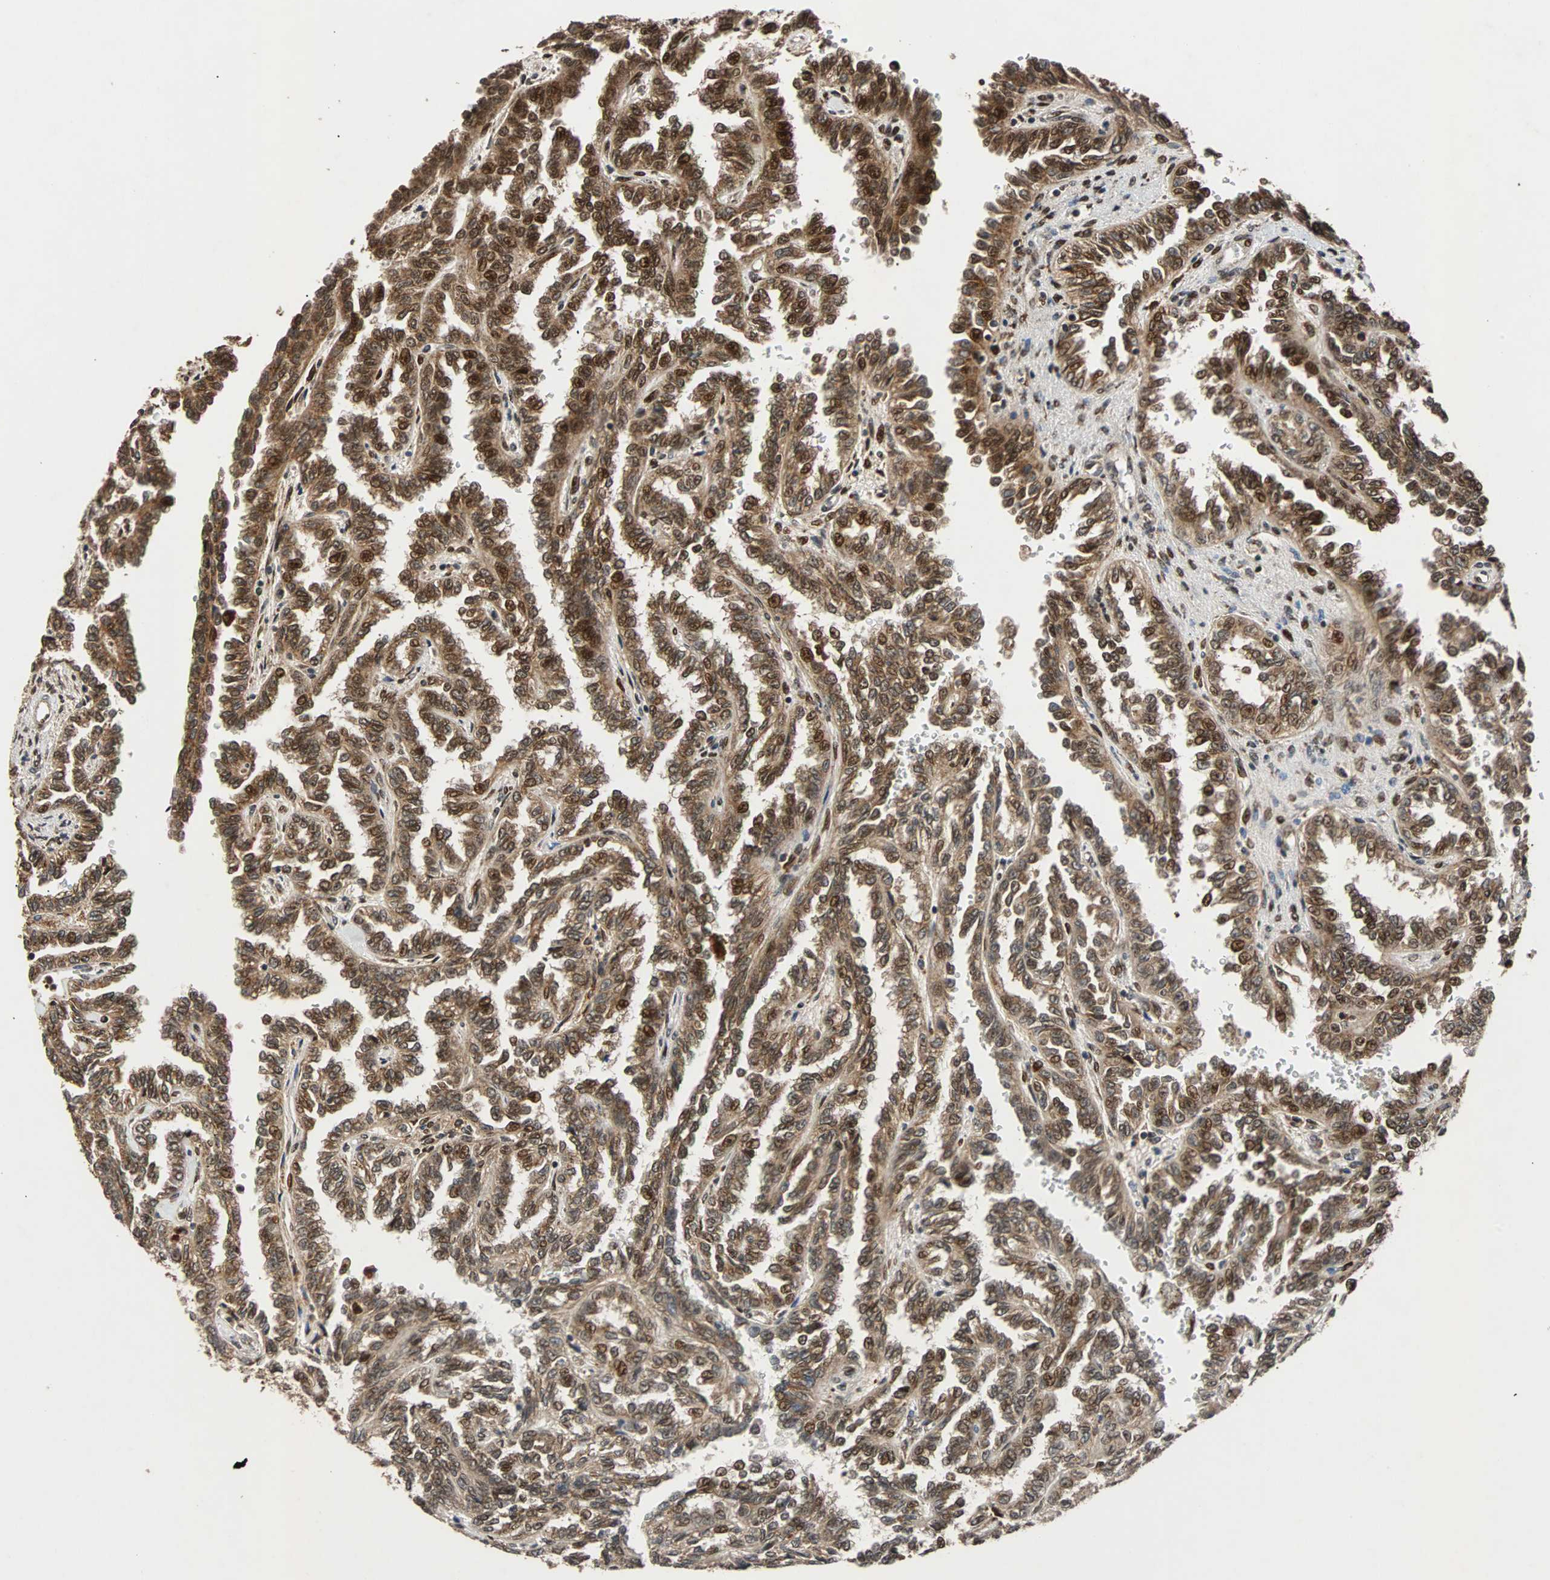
{"staining": {"intensity": "strong", "quantity": ">75%", "location": "cytoplasmic/membranous,nuclear"}, "tissue": "renal cancer", "cell_type": "Tumor cells", "image_type": "cancer", "snomed": [{"axis": "morphology", "description": "Inflammation, NOS"}, {"axis": "morphology", "description": "Adenocarcinoma, NOS"}, {"axis": "topography", "description": "Kidney"}], "caption": "Strong cytoplasmic/membranous and nuclear staining is seen in about >75% of tumor cells in adenocarcinoma (renal).", "gene": "USP31", "patient": {"sex": "male", "age": 68}}